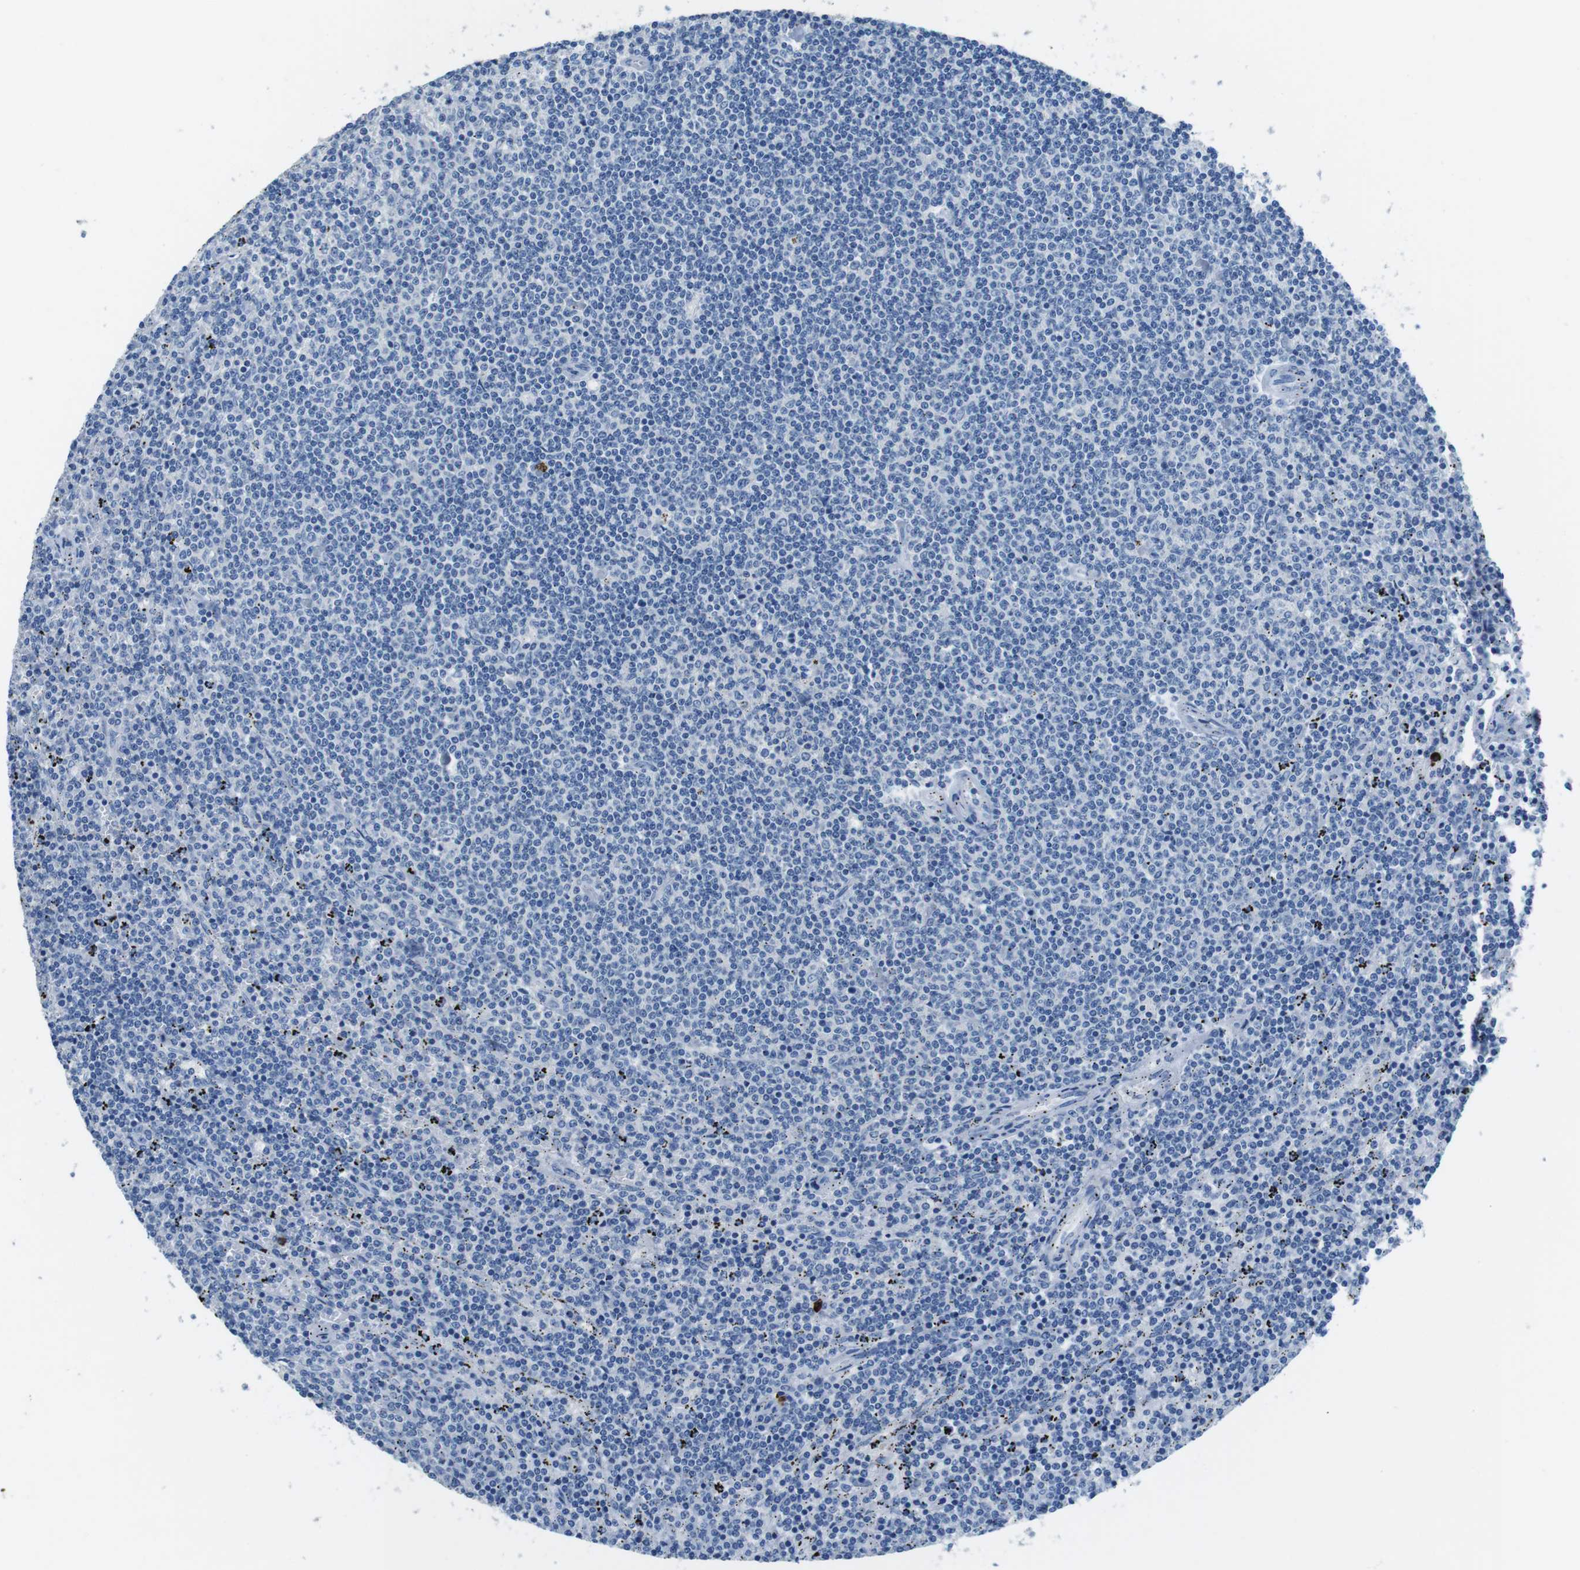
{"staining": {"intensity": "negative", "quantity": "none", "location": "none"}, "tissue": "lymphoma", "cell_type": "Tumor cells", "image_type": "cancer", "snomed": [{"axis": "morphology", "description": "Malignant lymphoma, non-Hodgkin's type, Low grade"}, {"axis": "topography", "description": "Spleen"}], "caption": "Immunohistochemistry (IHC) image of lymphoma stained for a protein (brown), which shows no expression in tumor cells.", "gene": "SLC35A3", "patient": {"sex": "female", "age": 50}}